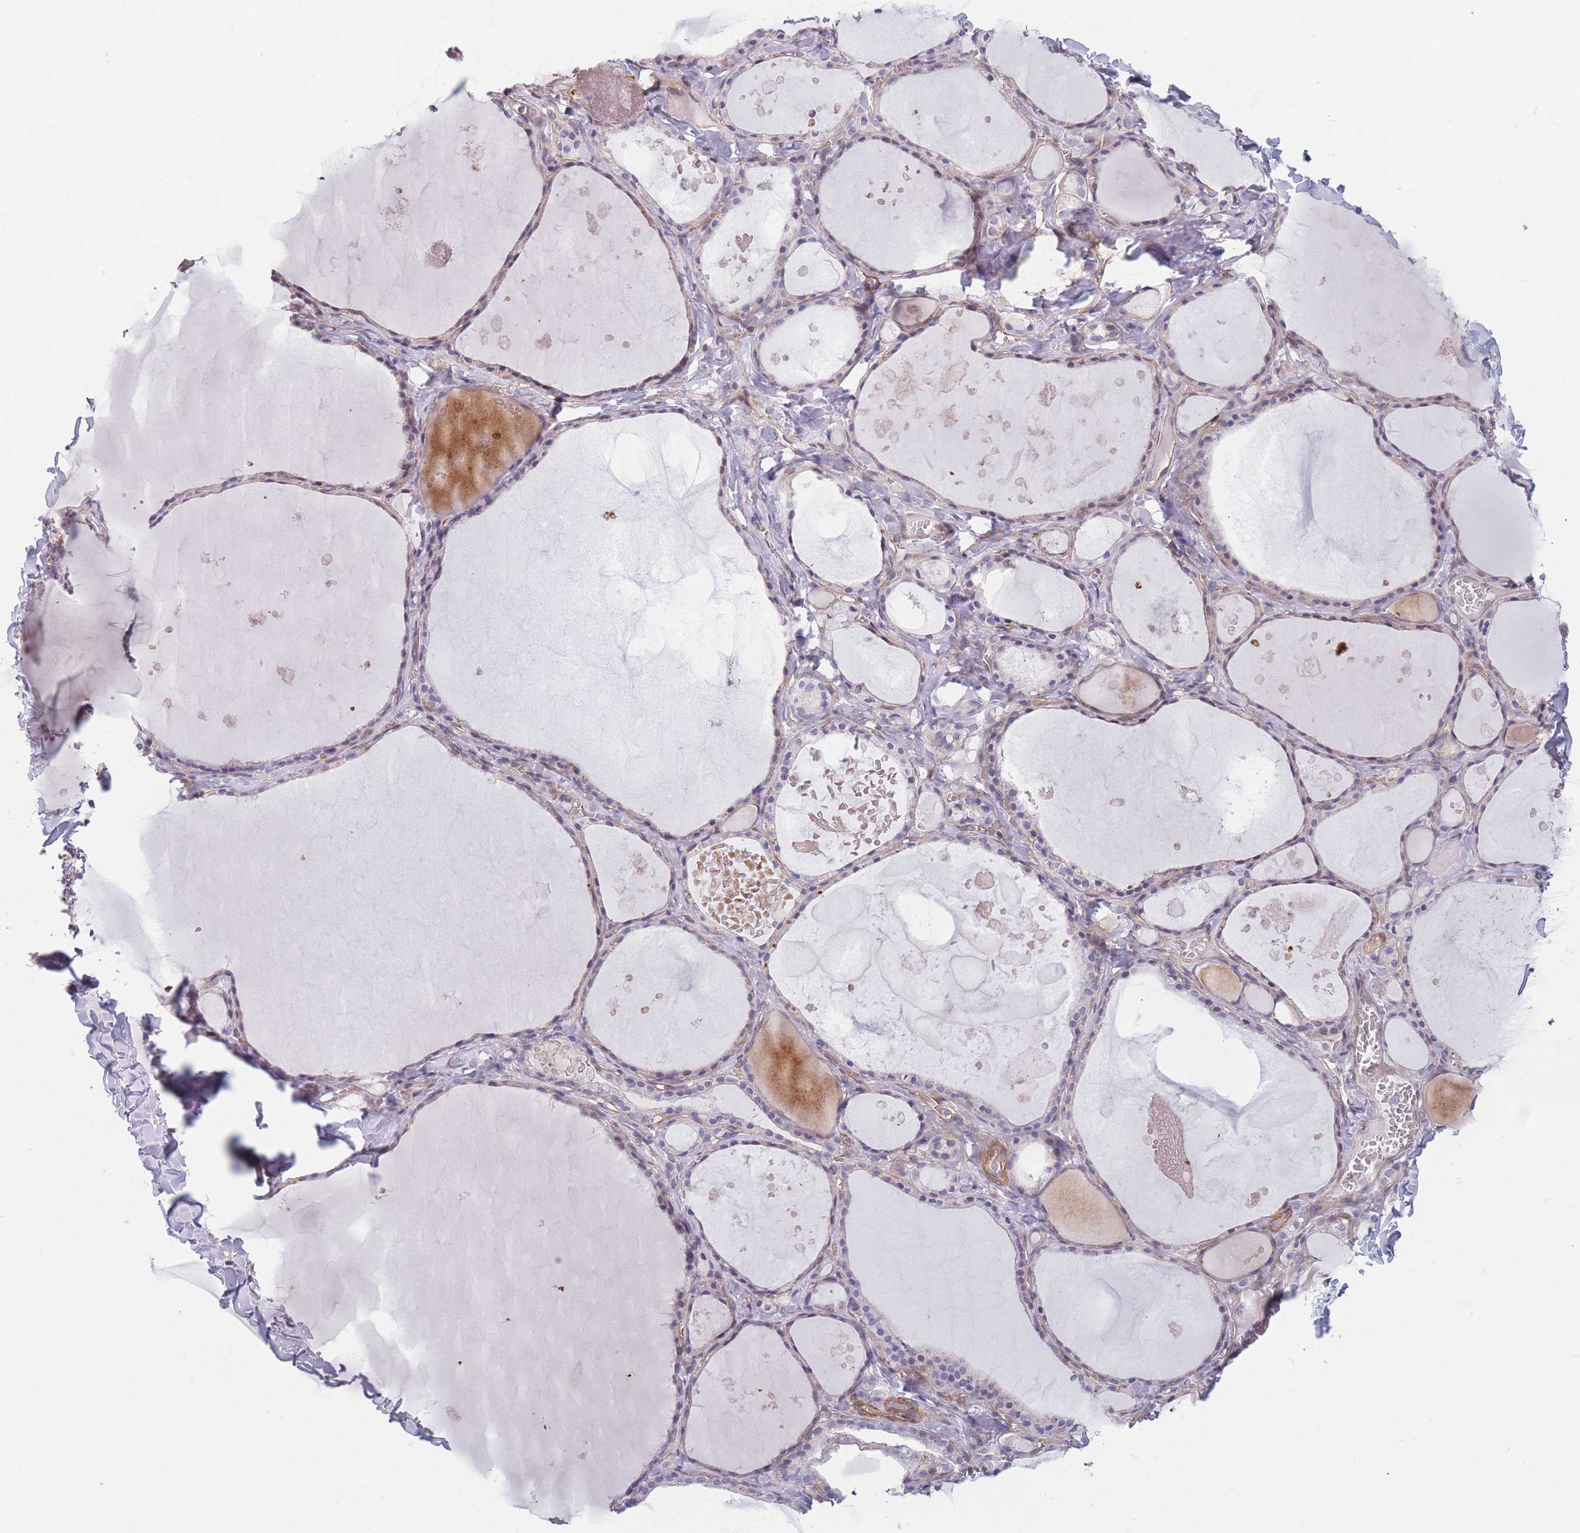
{"staining": {"intensity": "weak", "quantity": "<25%", "location": "cytoplasmic/membranous"}, "tissue": "thyroid gland", "cell_type": "Glandular cells", "image_type": "normal", "snomed": [{"axis": "morphology", "description": "Normal tissue, NOS"}, {"axis": "topography", "description": "Thyroid gland"}], "caption": "High power microscopy photomicrograph of an IHC photomicrograph of benign thyroid gland, revealing no significant staining in glandular cells.", "gene": "SLC7A6", "patient": {"sex": "male", "age": 56}}